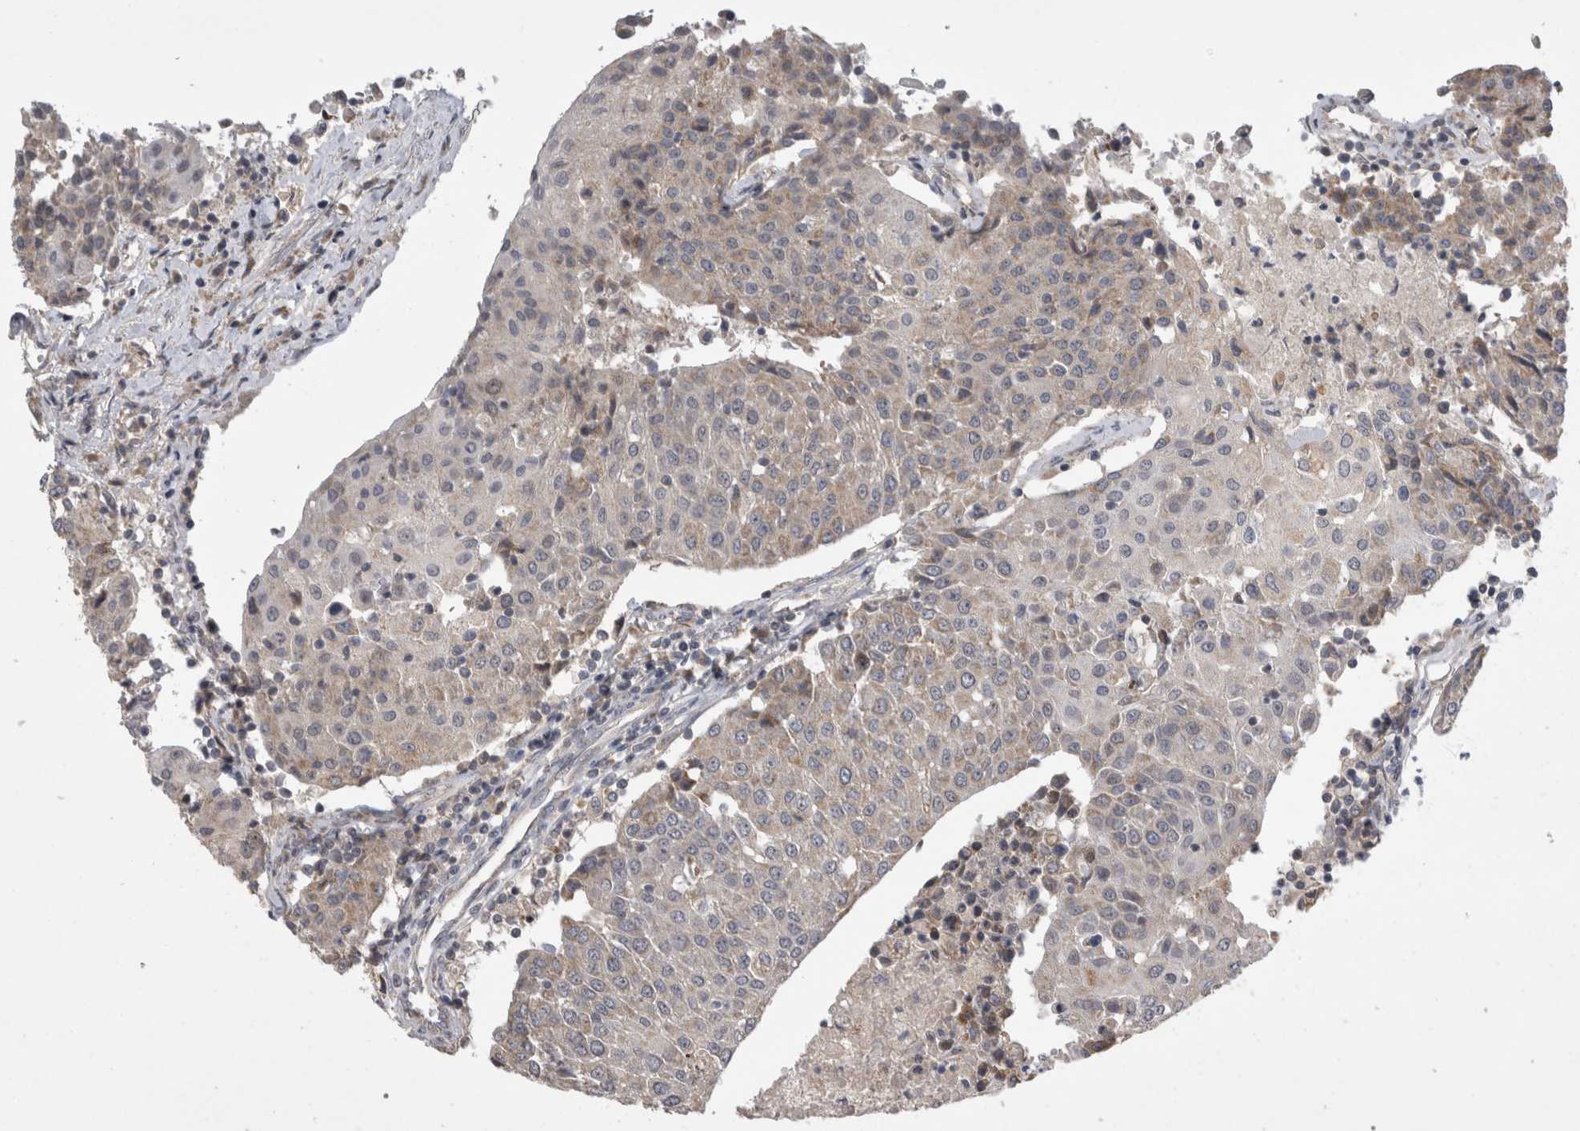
{"staining": {"intensity": "weak", "quantity": "<25%", "location": "cytoplasmic/membranous"}, "tissue": "urothelial cancer", "cell_type": "Tumor cells", "image_type": "cancer", "snomed": [{"axis": "morphology", "description": "Urothelial carcinoma, High grade"}, {"axis": "topography", "description": "Urinary bladder"}], "caption": "Human urothelial cancer stained for a protein using immunohistochemistry reveals no staining in tumor cells.", "gene": "KCNIP1", "patient": {"sex": "female", "age": 85}}